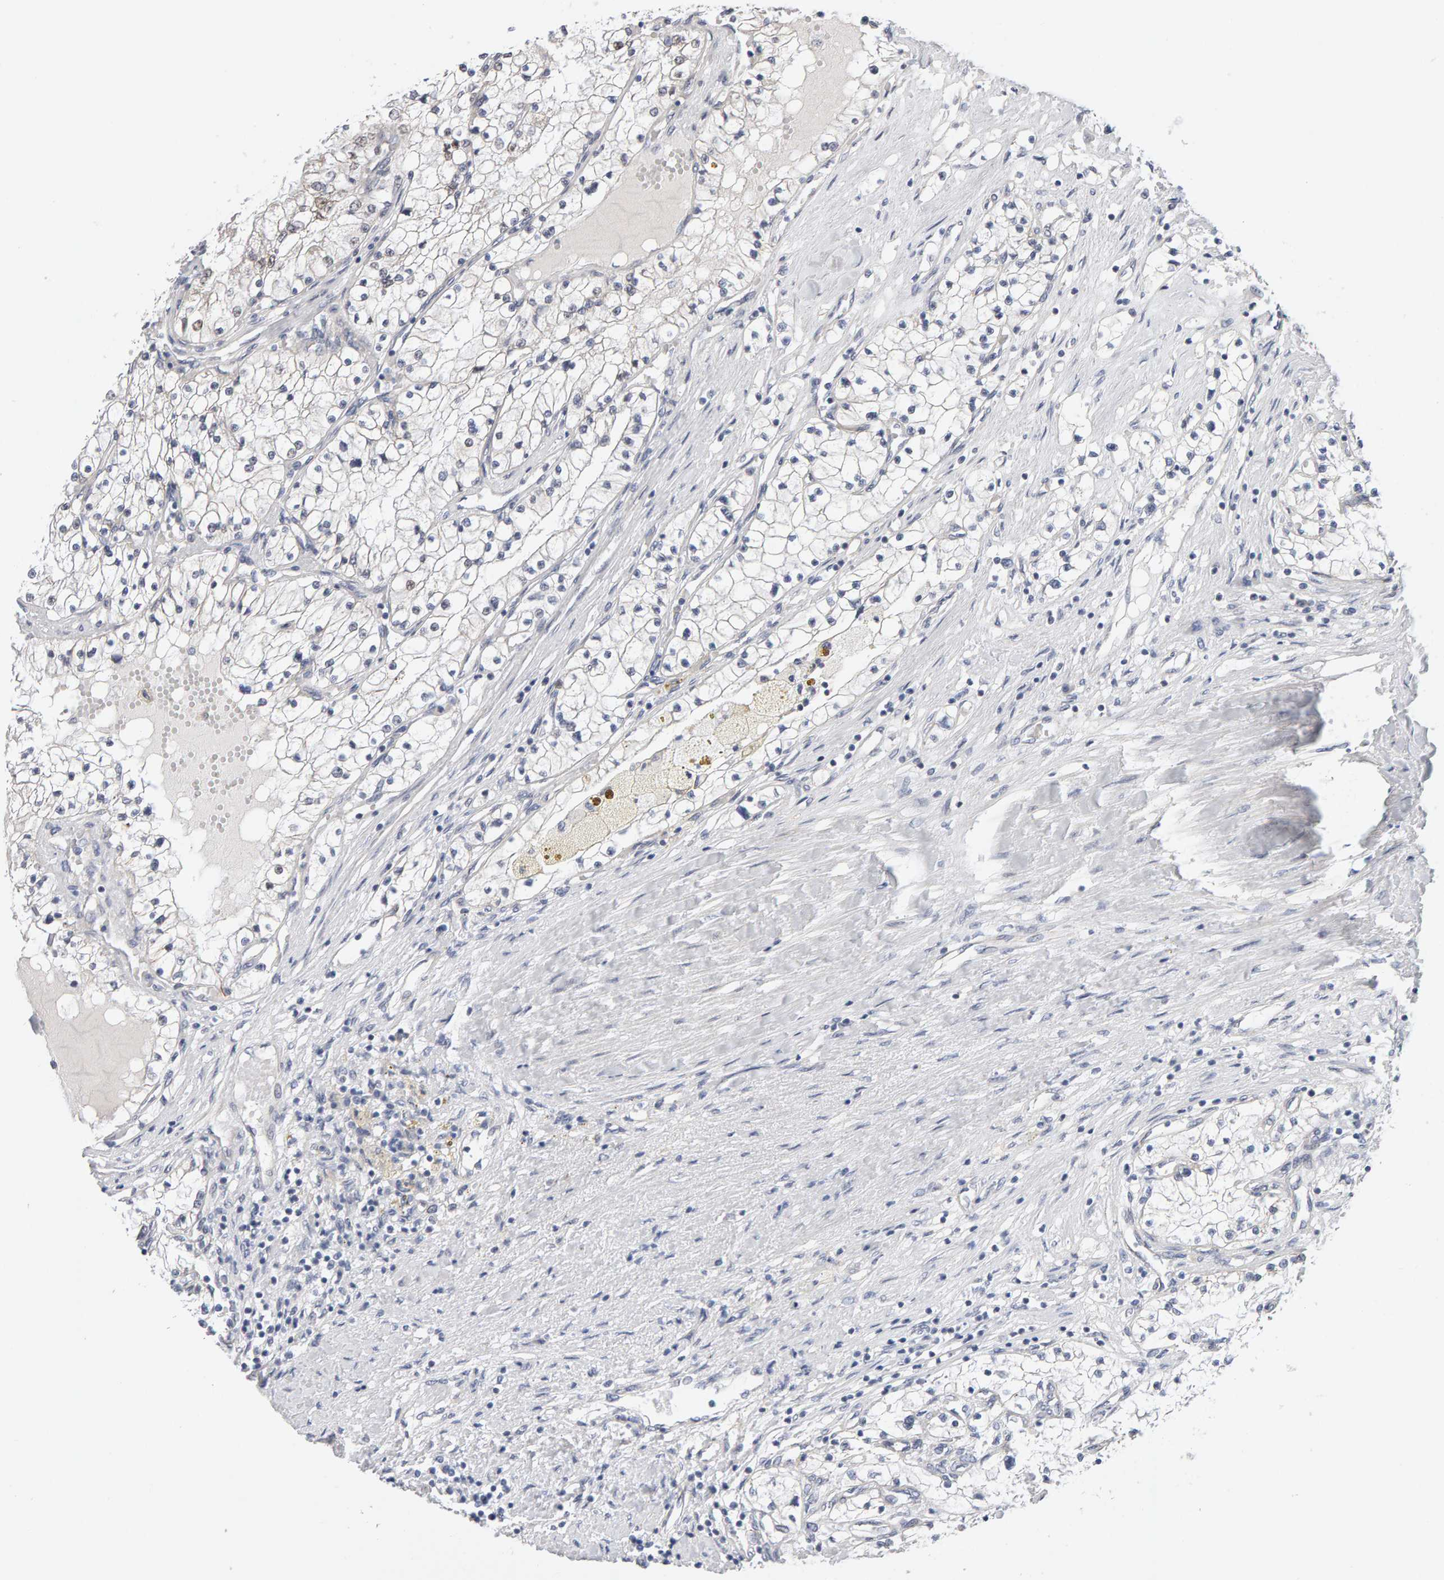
{"staining": {"intensity": "negative", "quantity": "none", "location": "none"}, "tissue": "renal cancer", "cell_type": "Tumor cells", "image_type": "cancer", "snomed": [{"axis": "morphology", "description": "Adenocarcinoma, NOS"}, {"axis": "topography", "description": "Kidney"}], "caption": "High magnification brightfield microscopy of renal adenocarcinoma stained with DAB (3,3'-diaminobenzidine) (brown) and counterstained with hematoxylin (blue): tumor cells show no significant positivity.", "gene": "HNF4A", "patient": {"sex": "male", "age": 68}}